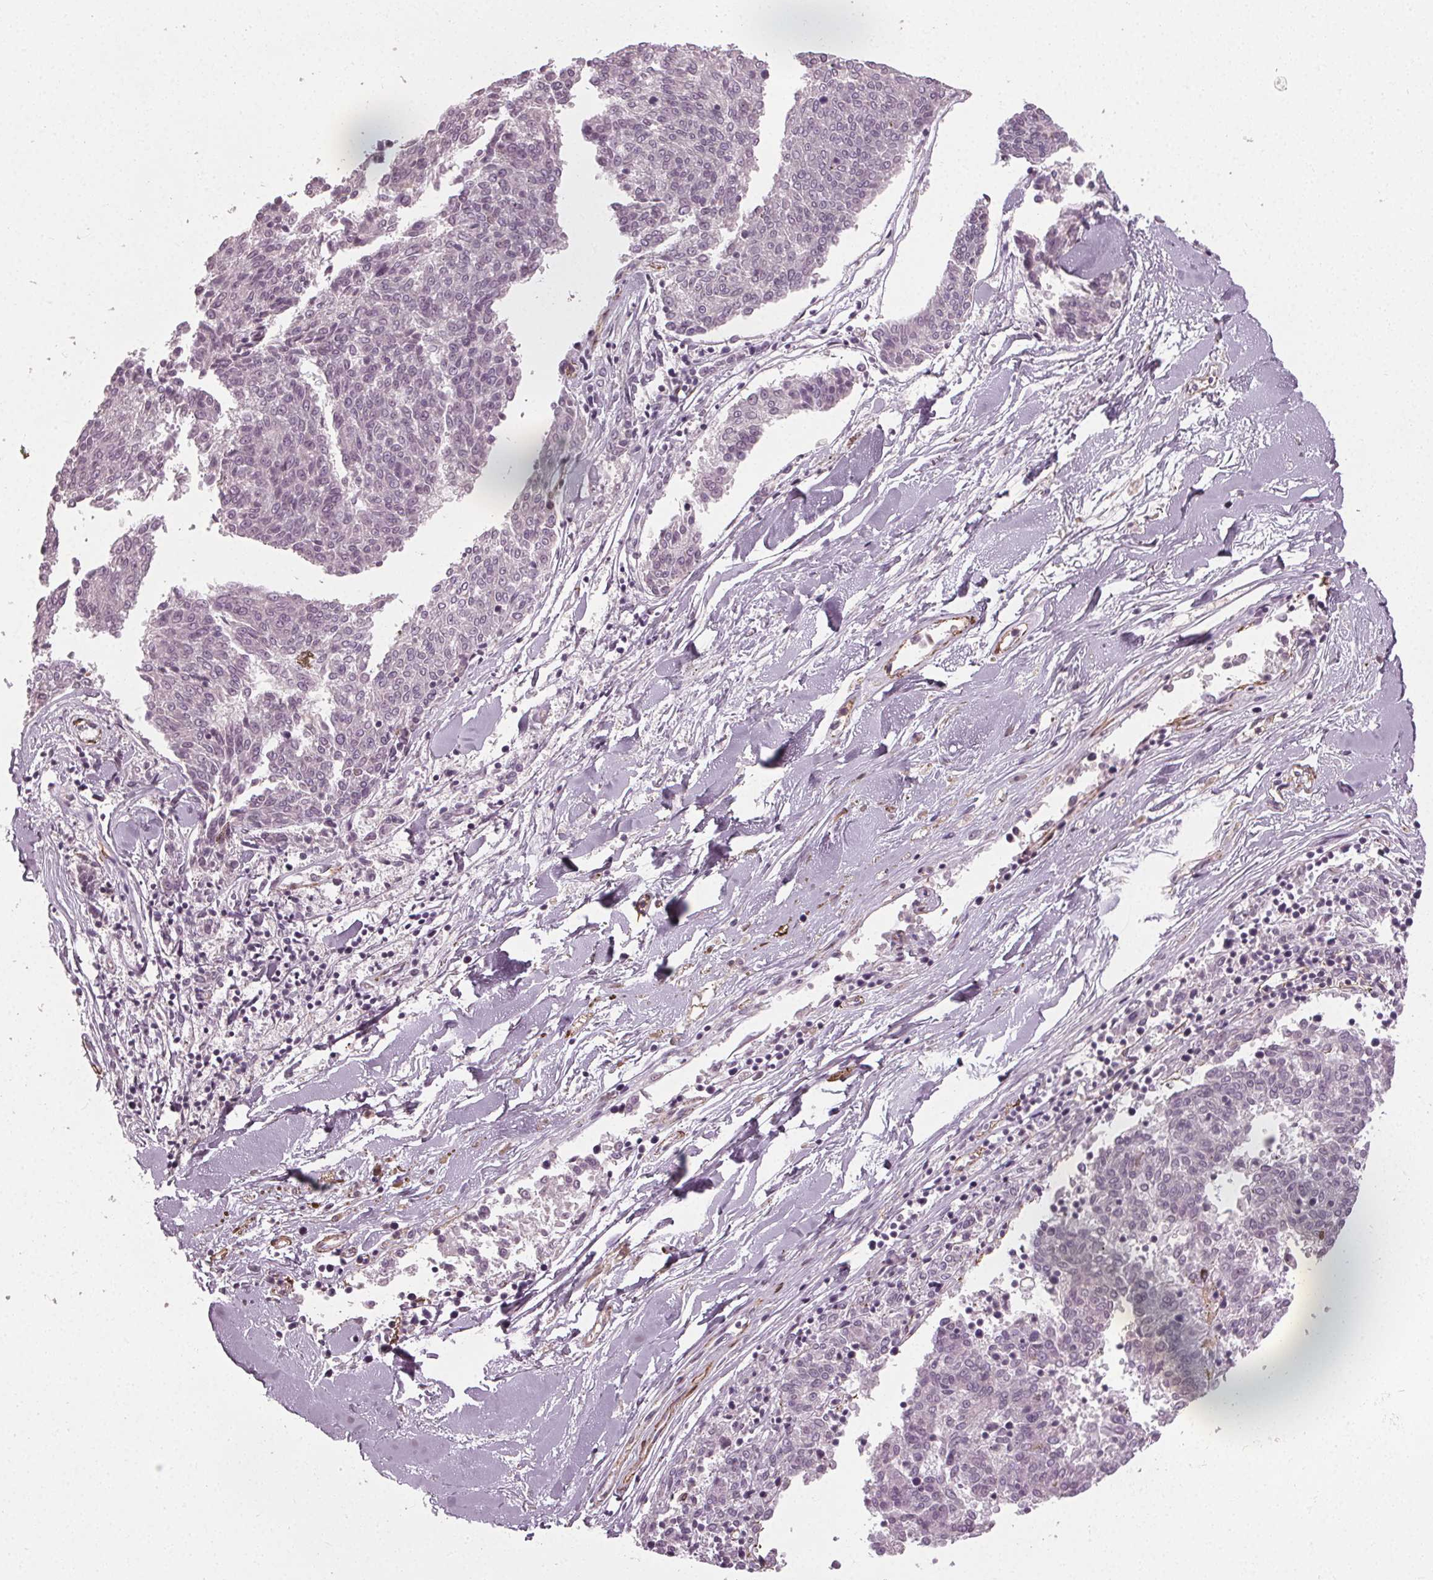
{"staining": {"intensity": "negative", "quantity": "none", "location": "none"}, "tissue": "melanoma", "cell_type": "Tumor cells", "image_type": "cancer", "snomed": [{"axis": "morphology", "description": "Malignant melanoma, NOS"}, {"axis": "topography", "description": "Skin"}], "caption": "Protein analysis of melanoma displays no significant expression in tumor cells.", "gene": "PKP1", "patient": {"sex": "female", "age": 72}}